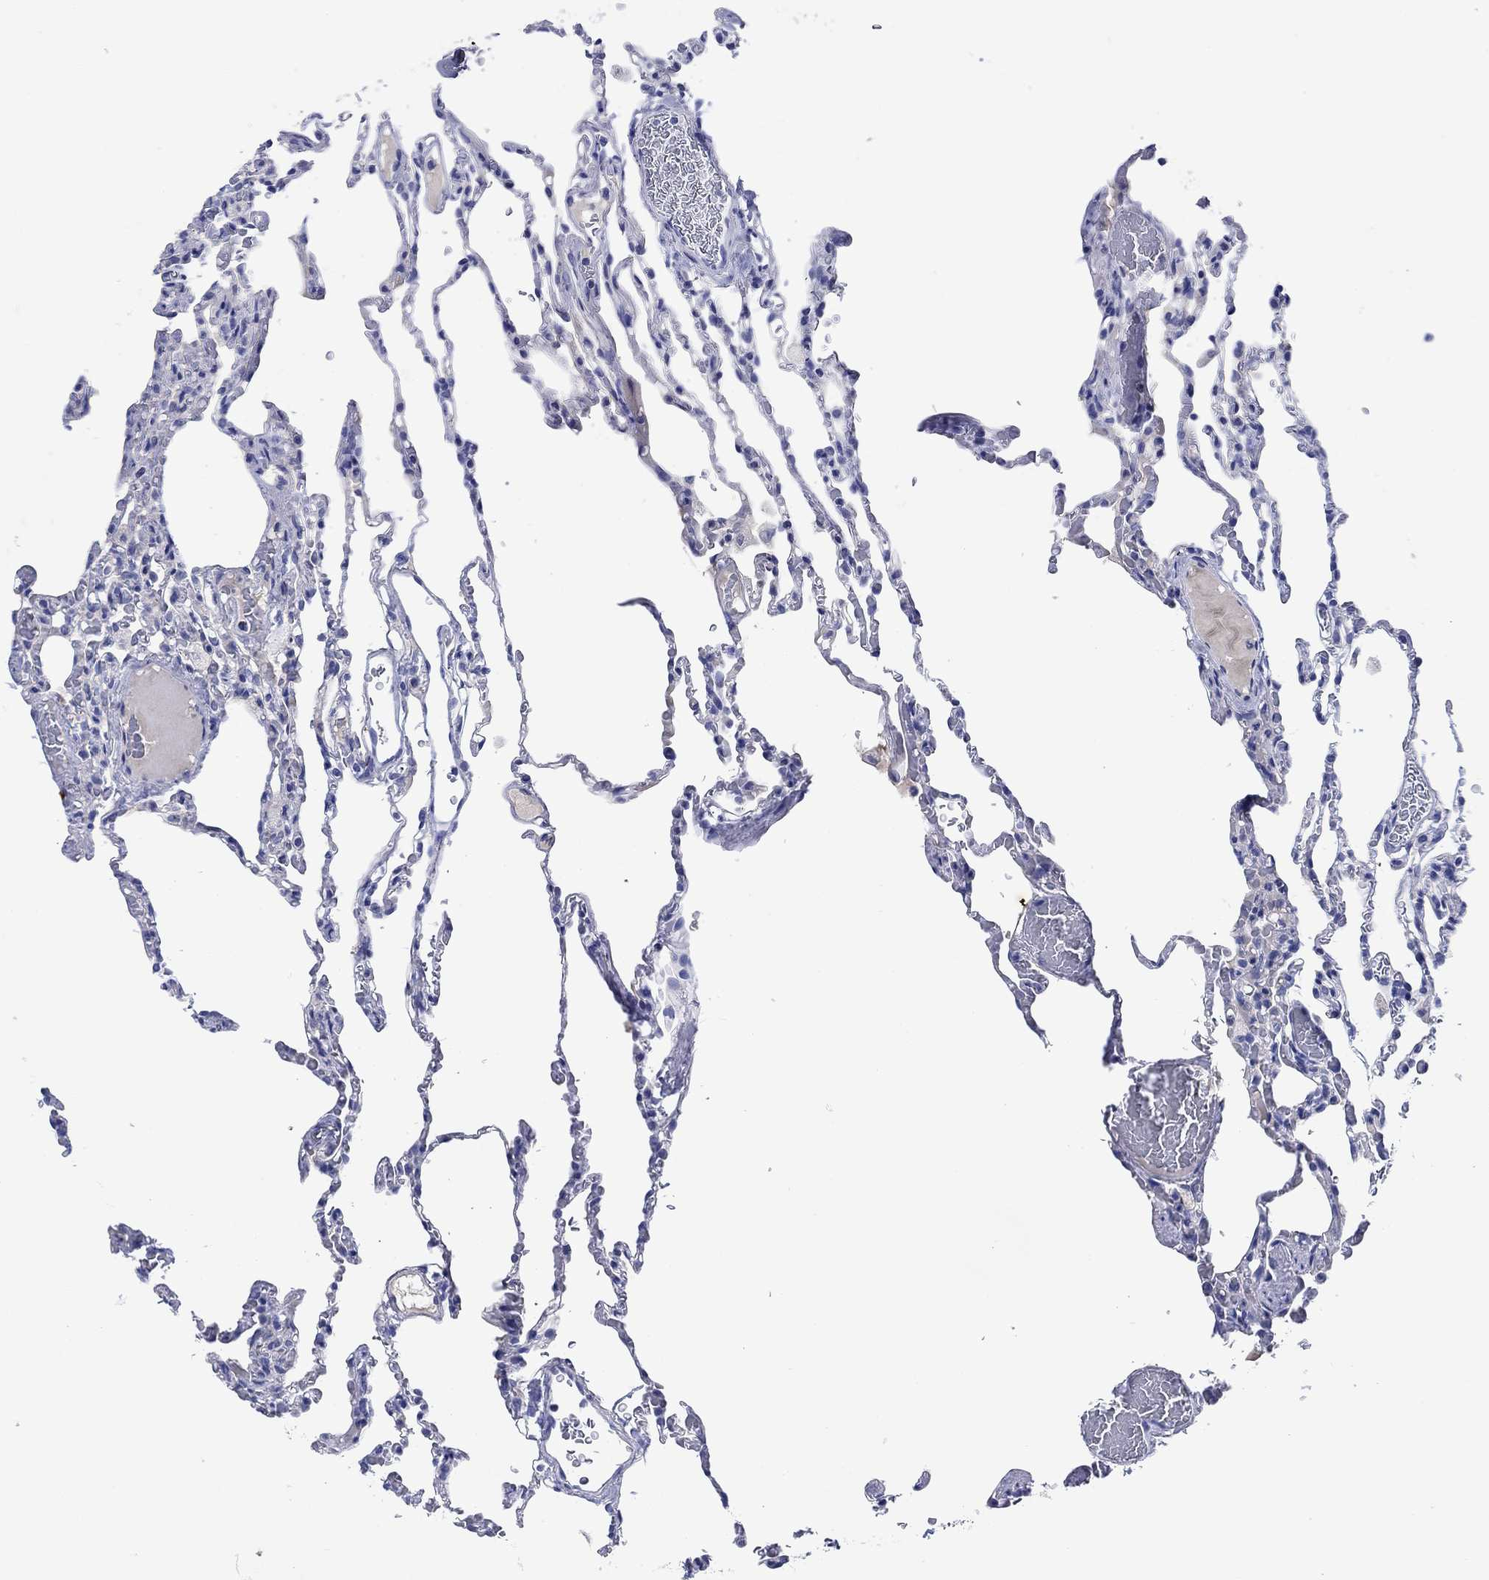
{"staining": {"intensity": "negative", "quantity": "none", "location": "none"}, "tissue": "lung", "cell_type": "Alveolar cells", "image_type": "normal", "snomed": [{"axis": "morphology", "description": "Normal tissue, NOS"}, {"axis": "topography", "description": "Lung"}], "caption": "A high-resolution photomicrograph shows IHC staining of unremarkable lung, which exhibits no significant staining in alveolar cells.", "gene": "ENSG00000251537", "patient": {"sex": "female", "age": 43}}